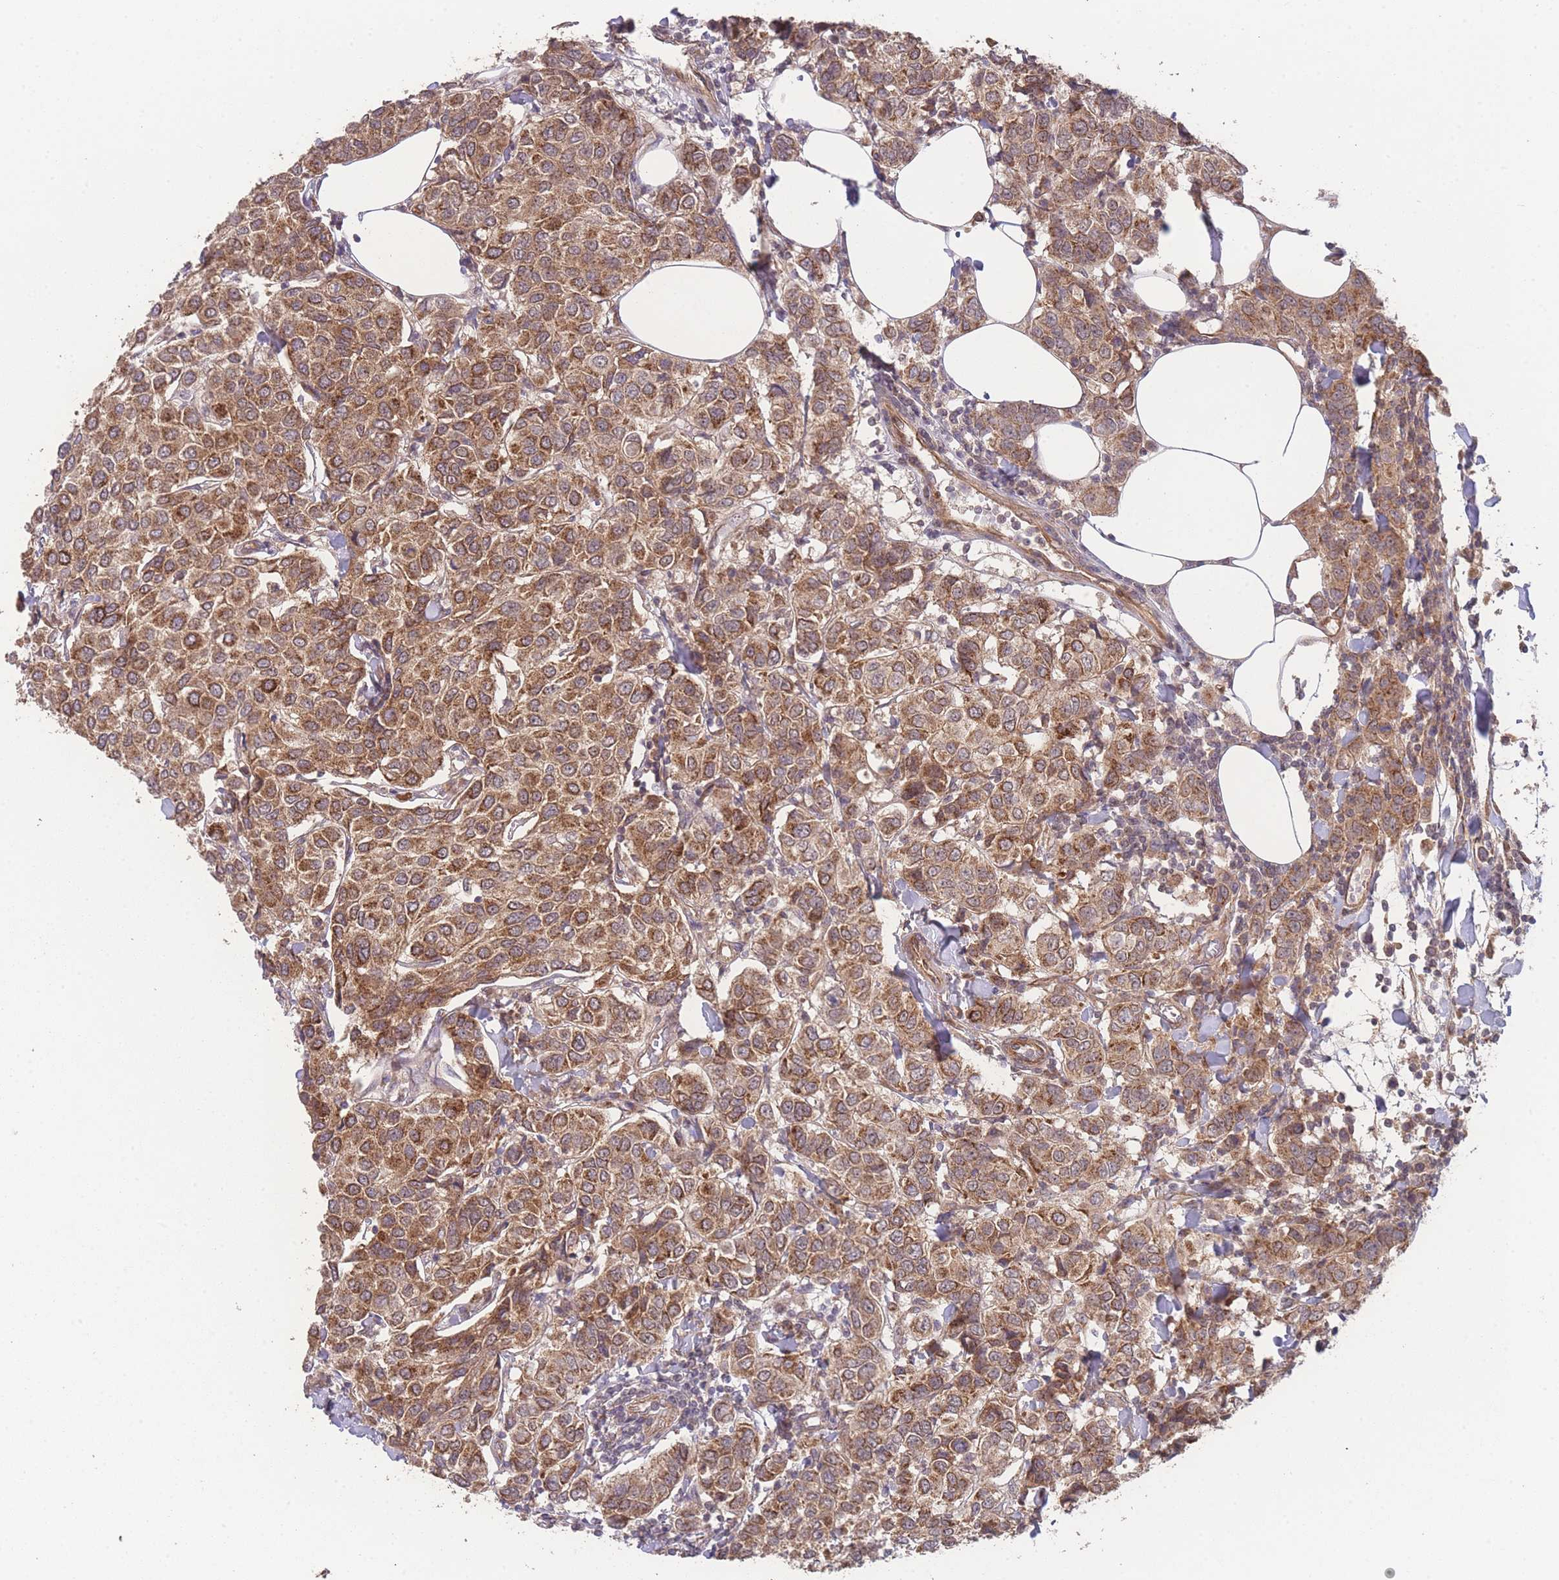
{"staining": {"intensity": "moderate", "quantity": ">75%", "location": "cytoplasmic/membranous"}, "tissue": "breast cancer", "cell_type": "Tumor cells", "image_type": "cancer", "snomed": [{"axis": "morphology", "description": "Duct carcinoma"}, {"axis": "topography", "description": "Breast"}], "caption": "Immunohistochemical staining of invasive ductal carcinoma (breast) shows moderate cytoplasmic/membranous protein expression in about >75% of tumor cells. The protein of interest is stained brown, and the nuclei are stained in blue (DAB IHC with brightfield microscopy, high magnification).", "gene": "PXMP4", "patient": {"sex": "female", "age": 55}}